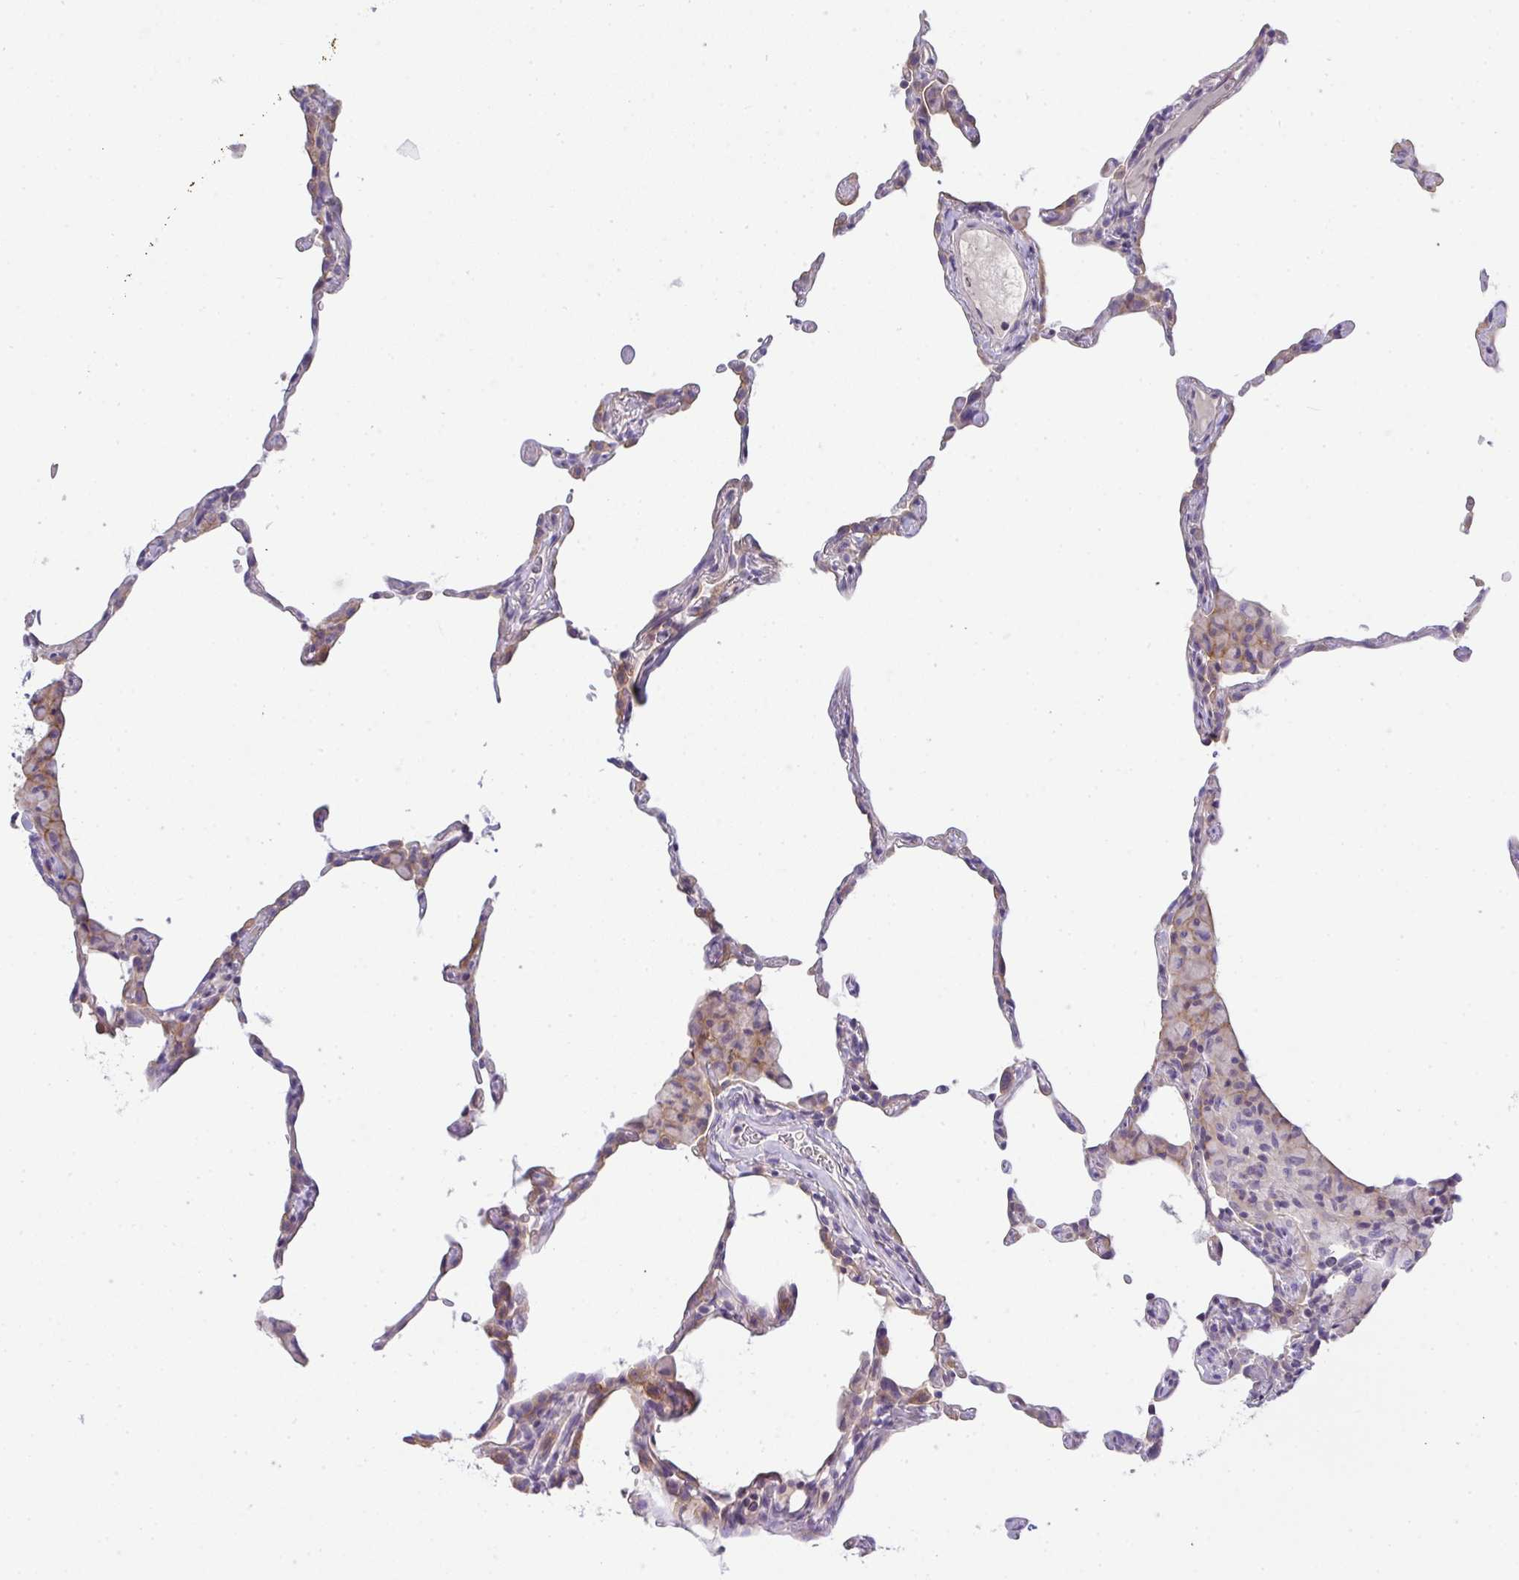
{"staining": {"intensity": "weak", "quantity": "<25%", "location": "cytoplasmic/membranous"}, "tissue": "lung", "cell_type": "Alveolar cells", "image_type": "normal", "snomed": [{"axis": "morphology", "description": "Normal tissue, NOS"}, {"axis": "topography", "description": "Lung"}], "caption": "Immunohistochemistry of normal human lung demonstrates no expression in alveolar cells.", "gene": "FILIP1", "patient": {"sex": "female", "age": 57}}